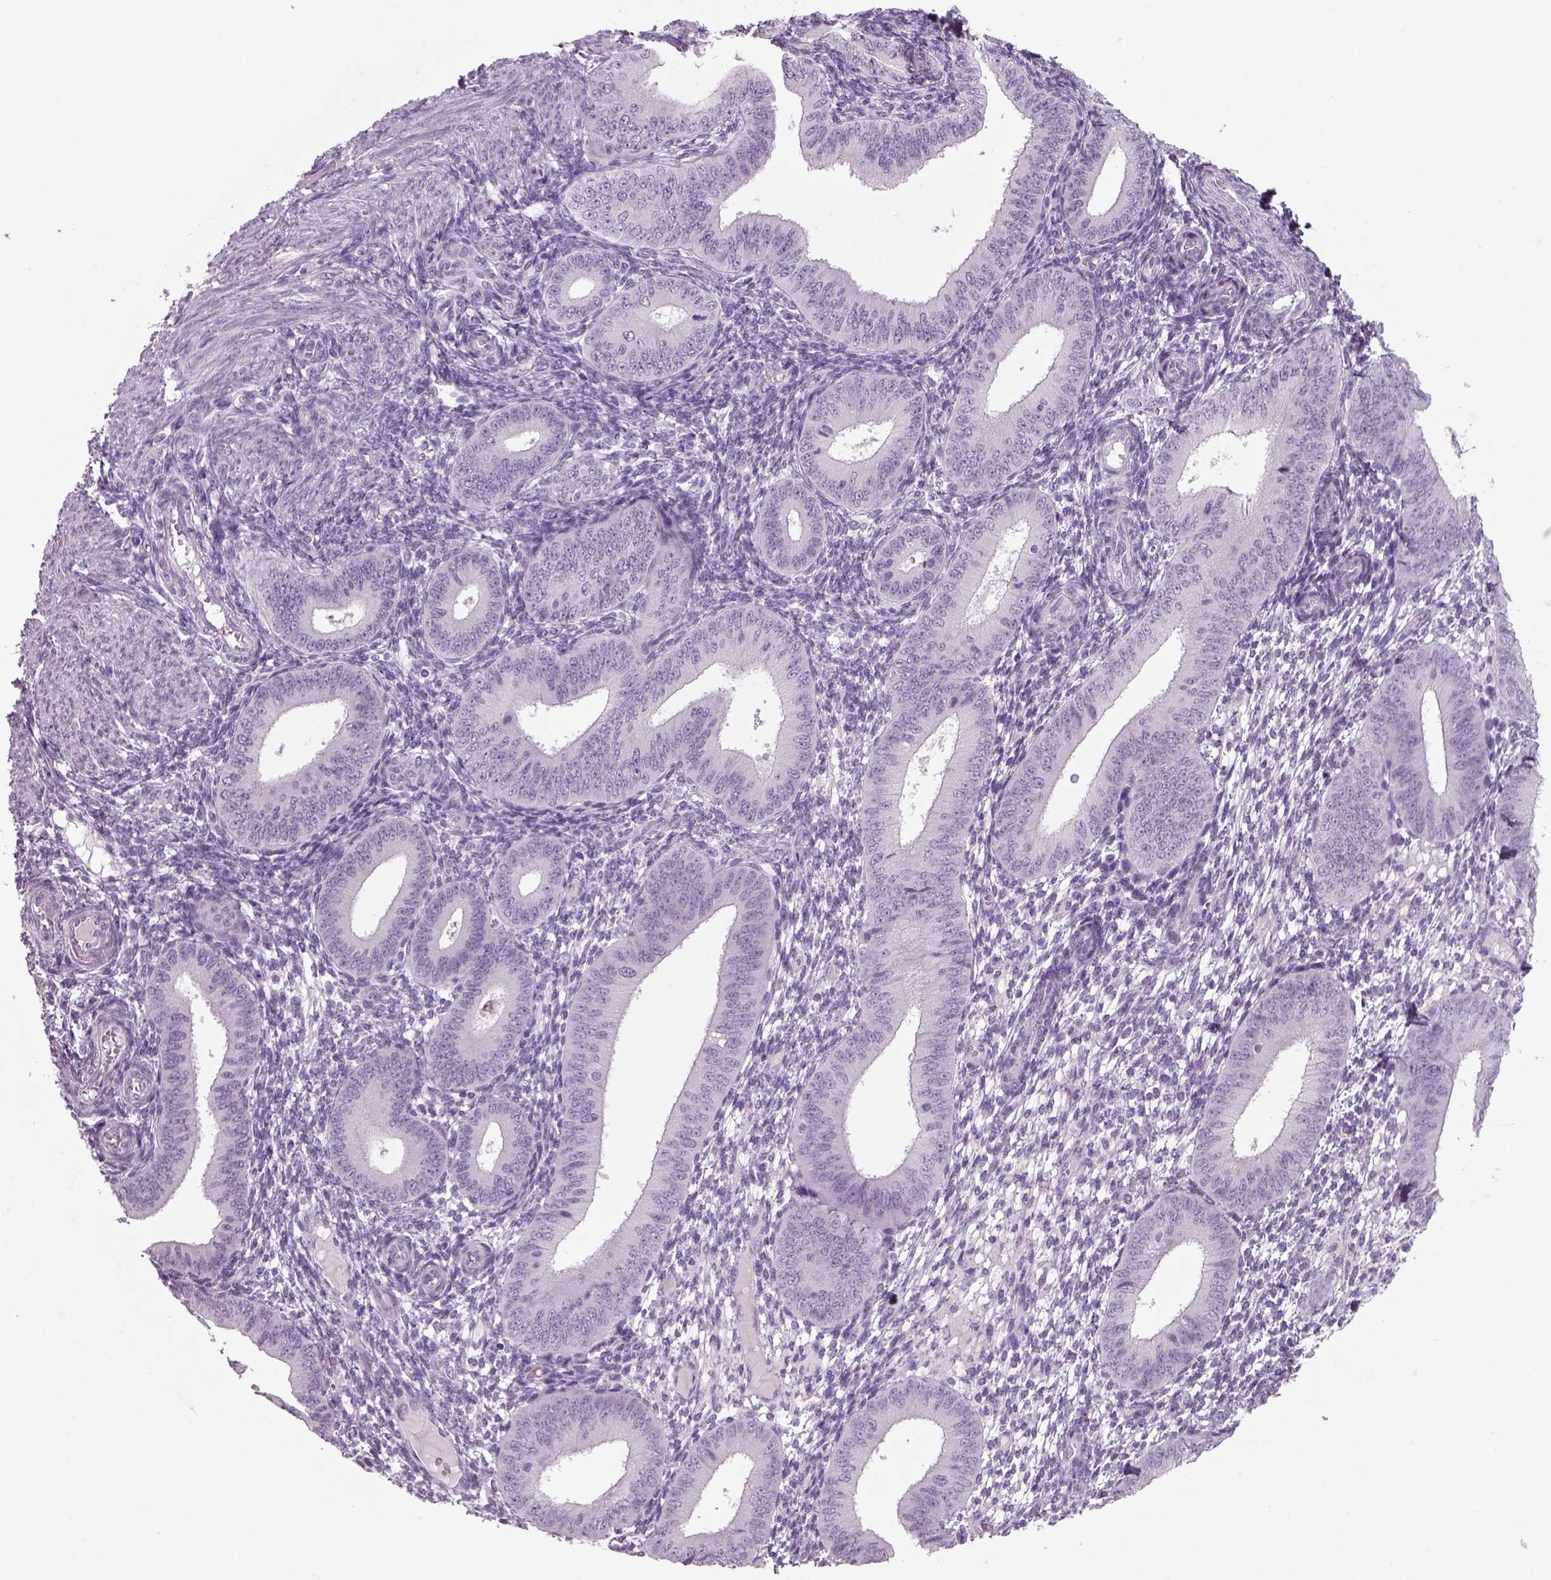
{"staining": {"intensity": "negative", "quantity": "none", "location": "none"}, "tissue": "endometrium", "cell_type": "Cells in endometrial stroma", "image_type": "normal", "snomed": [{"axis": "morphology", "description": "Normal tissue, NOS"}, {"axis": "topography", "description": "Endometrium"}], "caption": "An immunohistochemistry micrograph of unremarkable endometrium is shown. There is no staining in cells in endometrial stroma of endometrium. (Stains: DAB (3,3'-diaminobenzidine) IHC with hematoxylin counter stain, Microscopy: brightfield microscopy at high magnification).", "gene": "SLC6A2", "patient": {"sex": "female", "age": 39}}